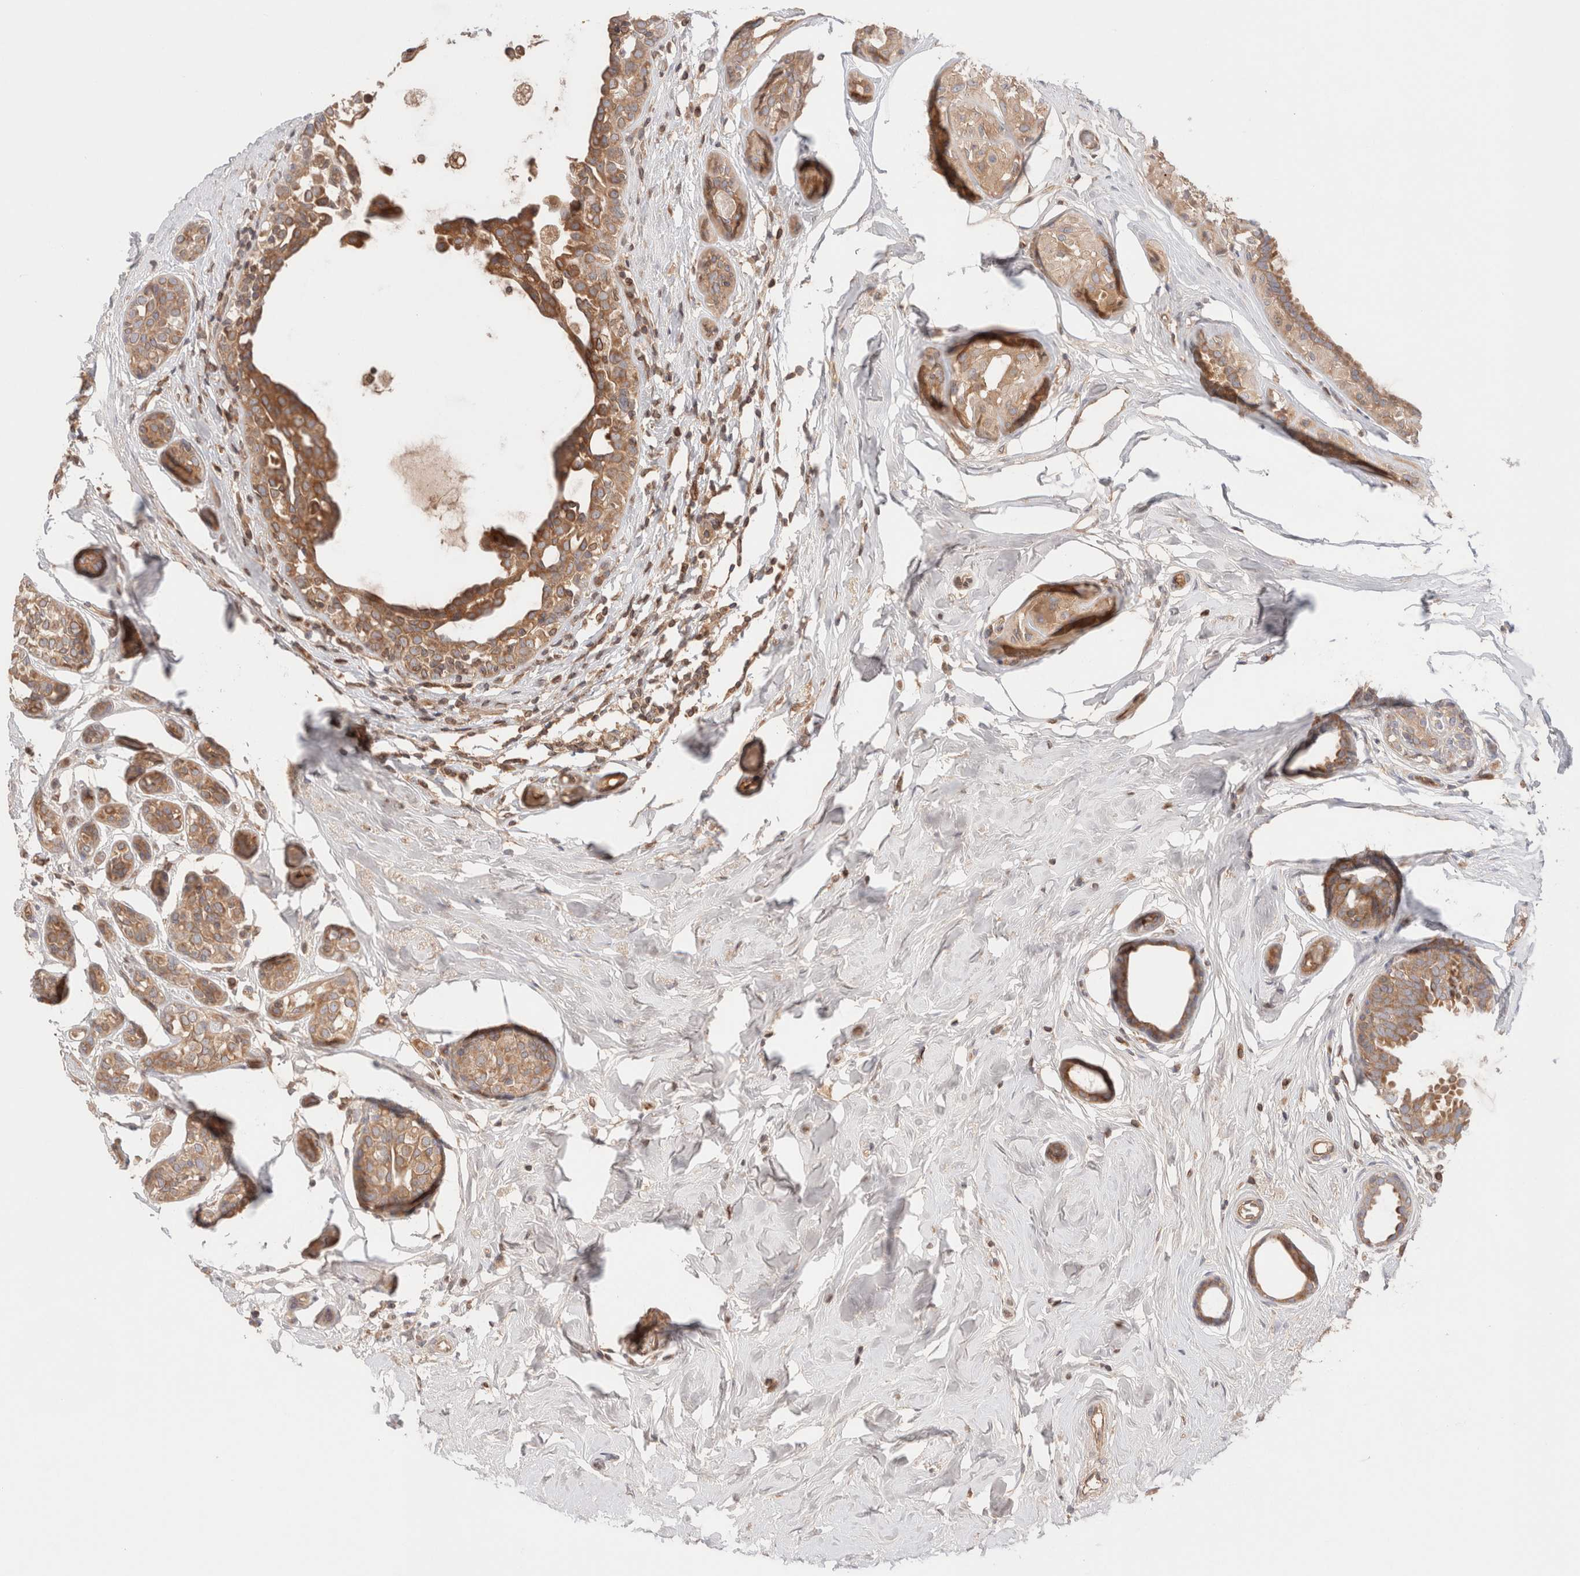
{"staining": {"intensity": "moderate", "quantity": ">75%", "location": "cytoplasmic/membranous"}, "tissue": "breast cancer", "cell_type": "Tumor cells", "image_type": "cancer", "snomed": [{"axis": "morphology", "description": "Duct carcinoma"}, {"axis": "topography", "description": "Breast"}], "caption": "This is an image of immunohistochemistry (IHC) staining of breast cancer (invasive ductal carcinoma), which shows moderate positivity in the cytoplasmic/membranous of tumor cells.", "gene": "SIKE1", "patient": {"sex": "female", "age": 55}}